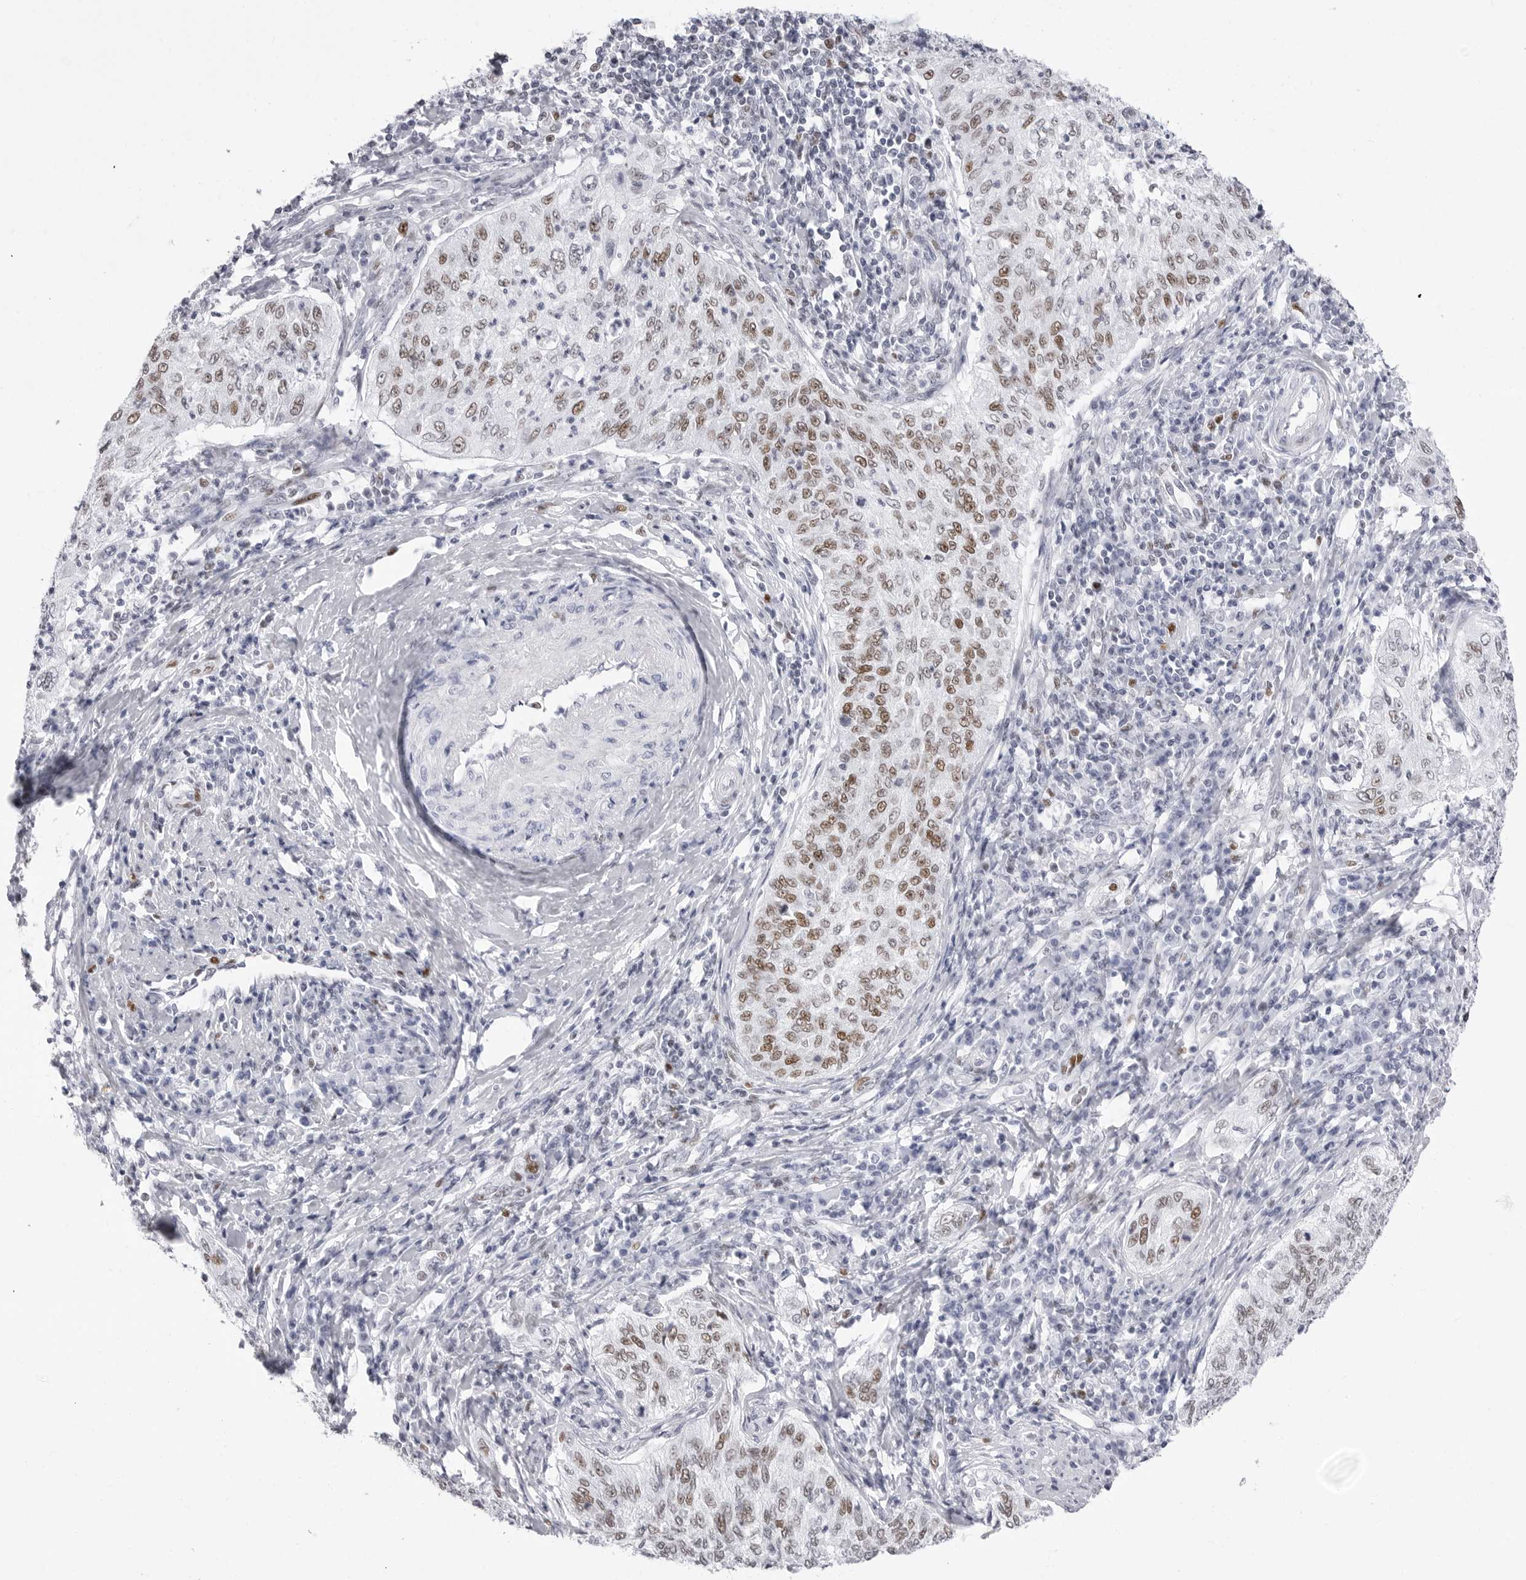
{"staining": {"intensity": "moderate", "quantity": ">75%", "location": "nuclear"}, "tissue": "cervical cancer", "cell_type": "Tumor cells", "image_type": "cancer", "snomed": [{"axis": "morphology", "description": "Squamous cell carcinoma, NOS"}, {"axis": "topography", "description": "Cervix"}], "caption": "About >75% of tumor cells in squamous cell carcinoma (cervical) reveal moderate nuclear protein staining as visualized by brown immunohistochemical staining.", "gene": "NASP", "patient": {"sex": "female", "age": 30}}